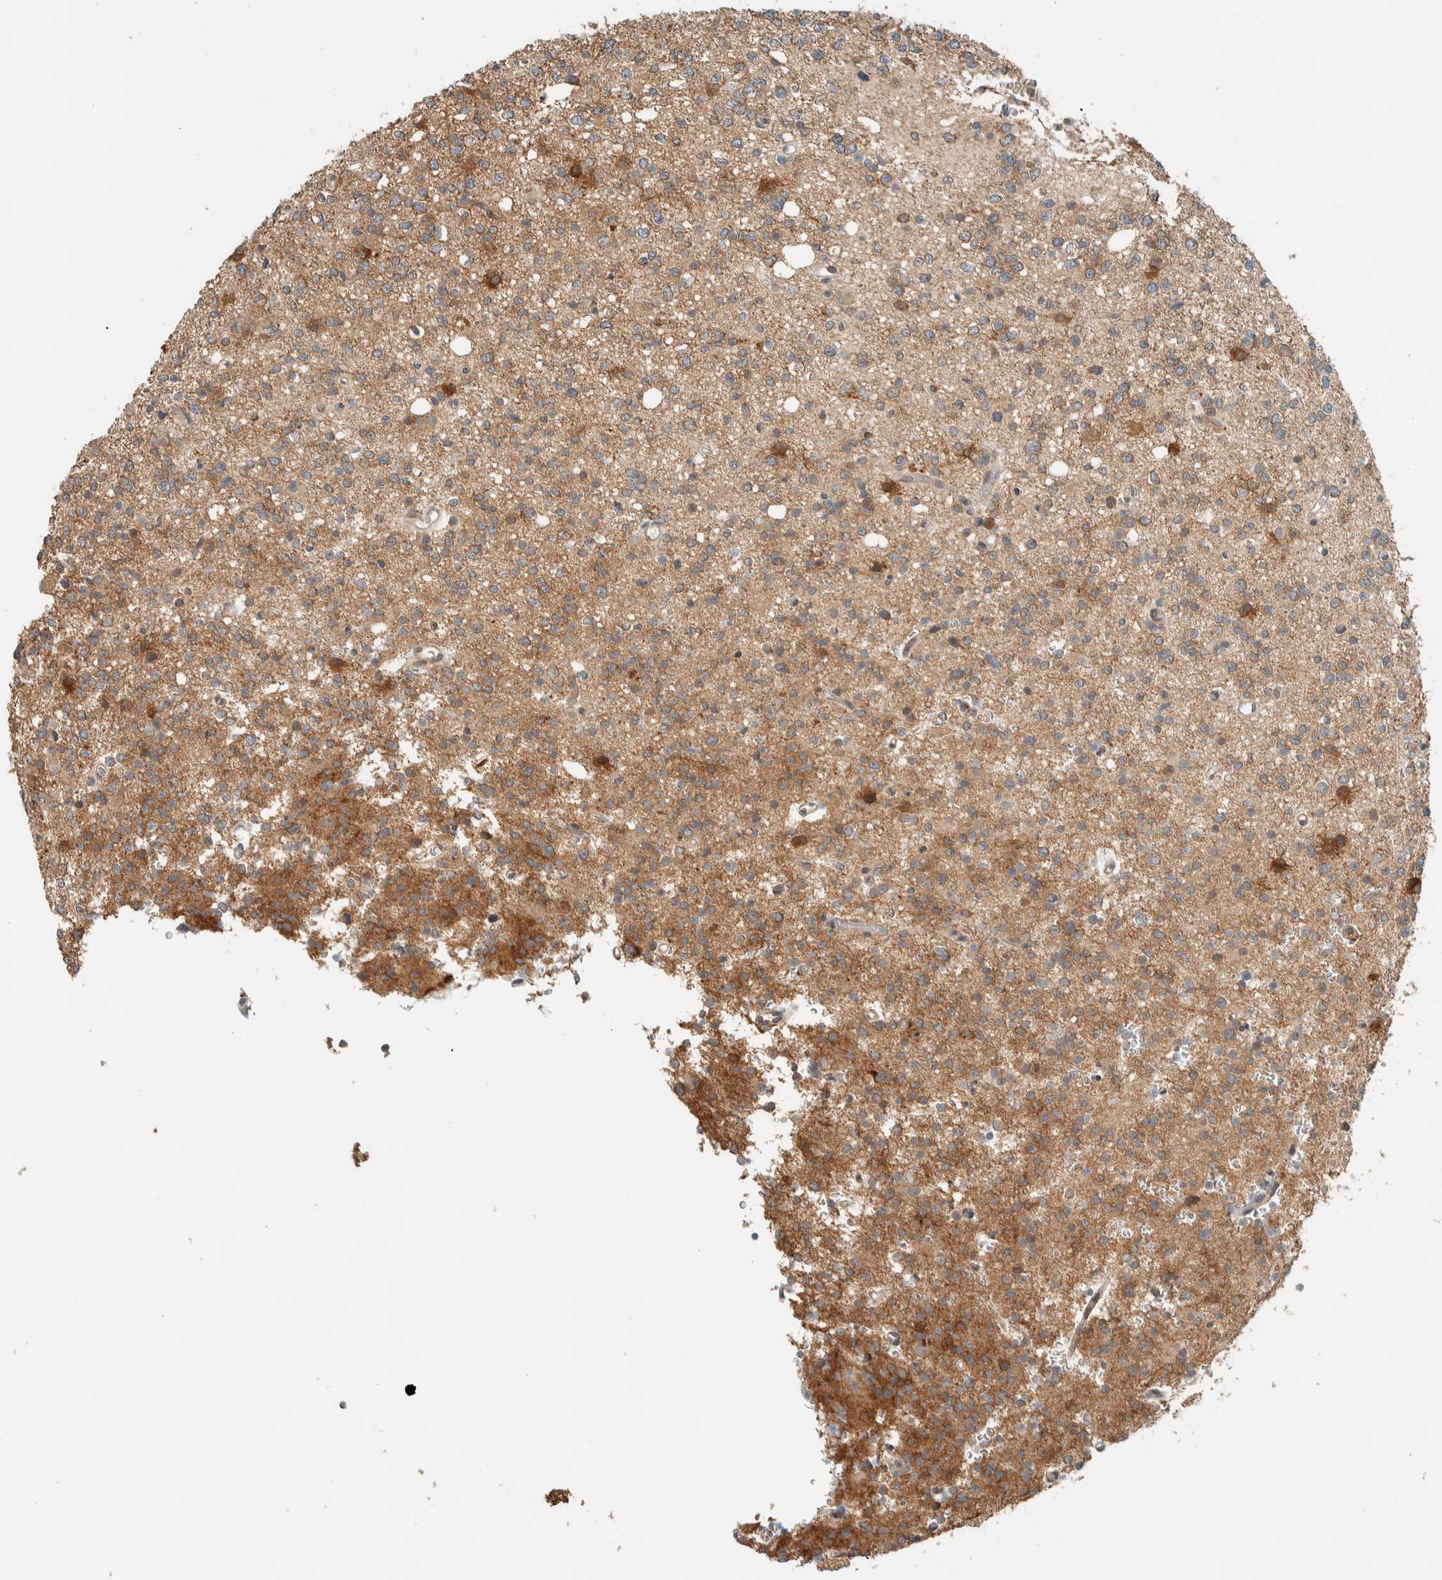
{"staining": {"intensity": "moderate", "quantity": ">75%", "location": "cytoplasmic/membranous"}, "tissue": "glioma", "cell_type": "Tumor cells", "image_type": "cancer", "snomed": [{"axis": "morphology", "description": "Glioma, malignant, High grade"}, {"axis": "topography", "description": "Brain"}], "caption": "High-grade glioma (malignant) stained with a brown dye displays moderate cytoplasmic/membranous positive staining in about >75% of tumor cells.", "gene": "CTBP2", "patient": {"sex": "female", "age": 62}}